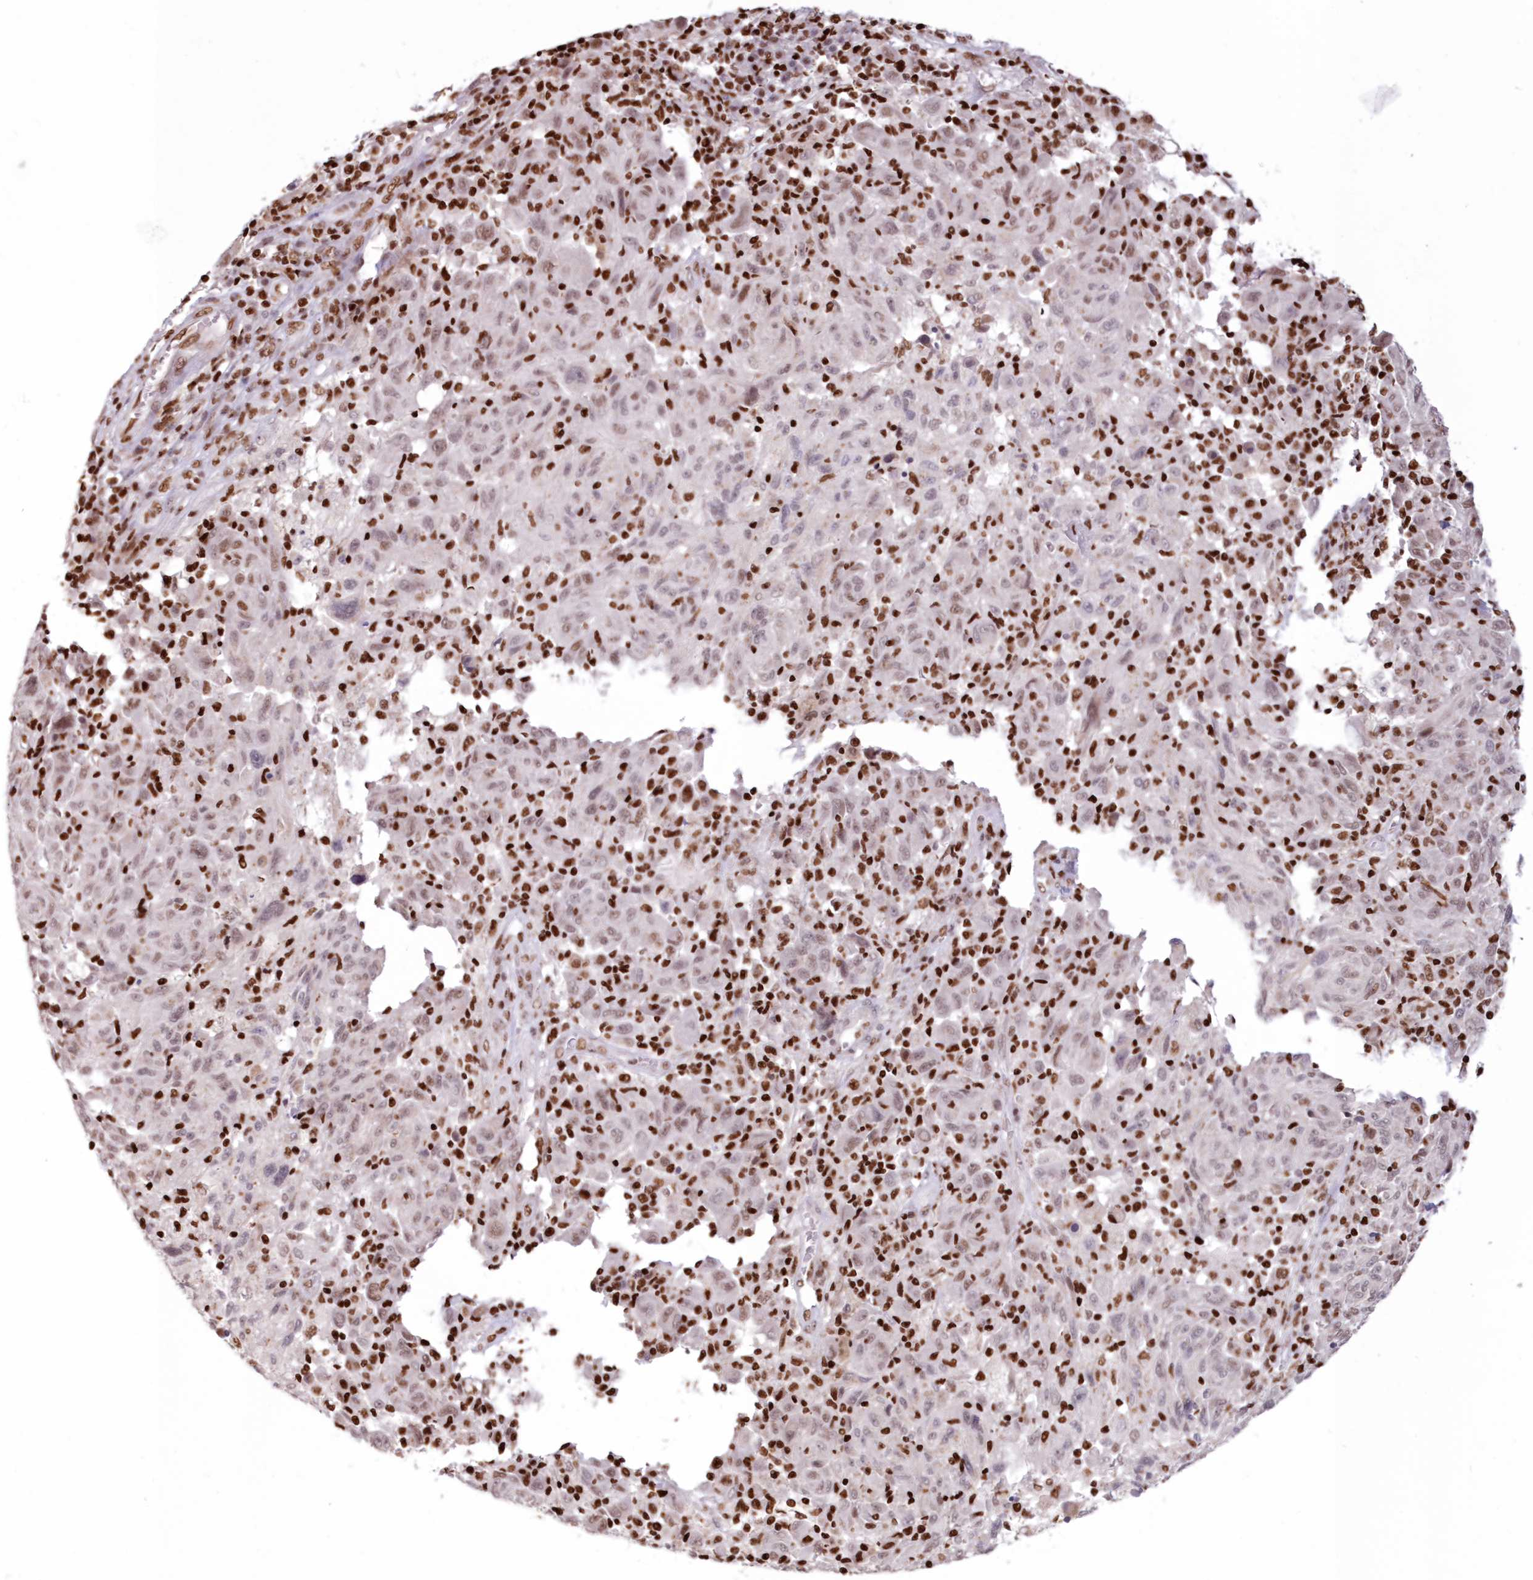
{"staining": {"intensity": "weak", "quantity": "<25%", "location": "nuclear"}, "tissue": "melanoma", "cell_type": "Tumor cells", "image_type": "cancer", "snomed": [{"axis": "morphology", "description": "Malignant melanoma, NOS"}, {"axis": "topography", "description": "Skin"}], "caption": "Human melanoma stained for a protein using IHC exhibits no staining in tumor cells.", "gene": "POLR2B", "patient": {"sex": "male", "age": 53}}